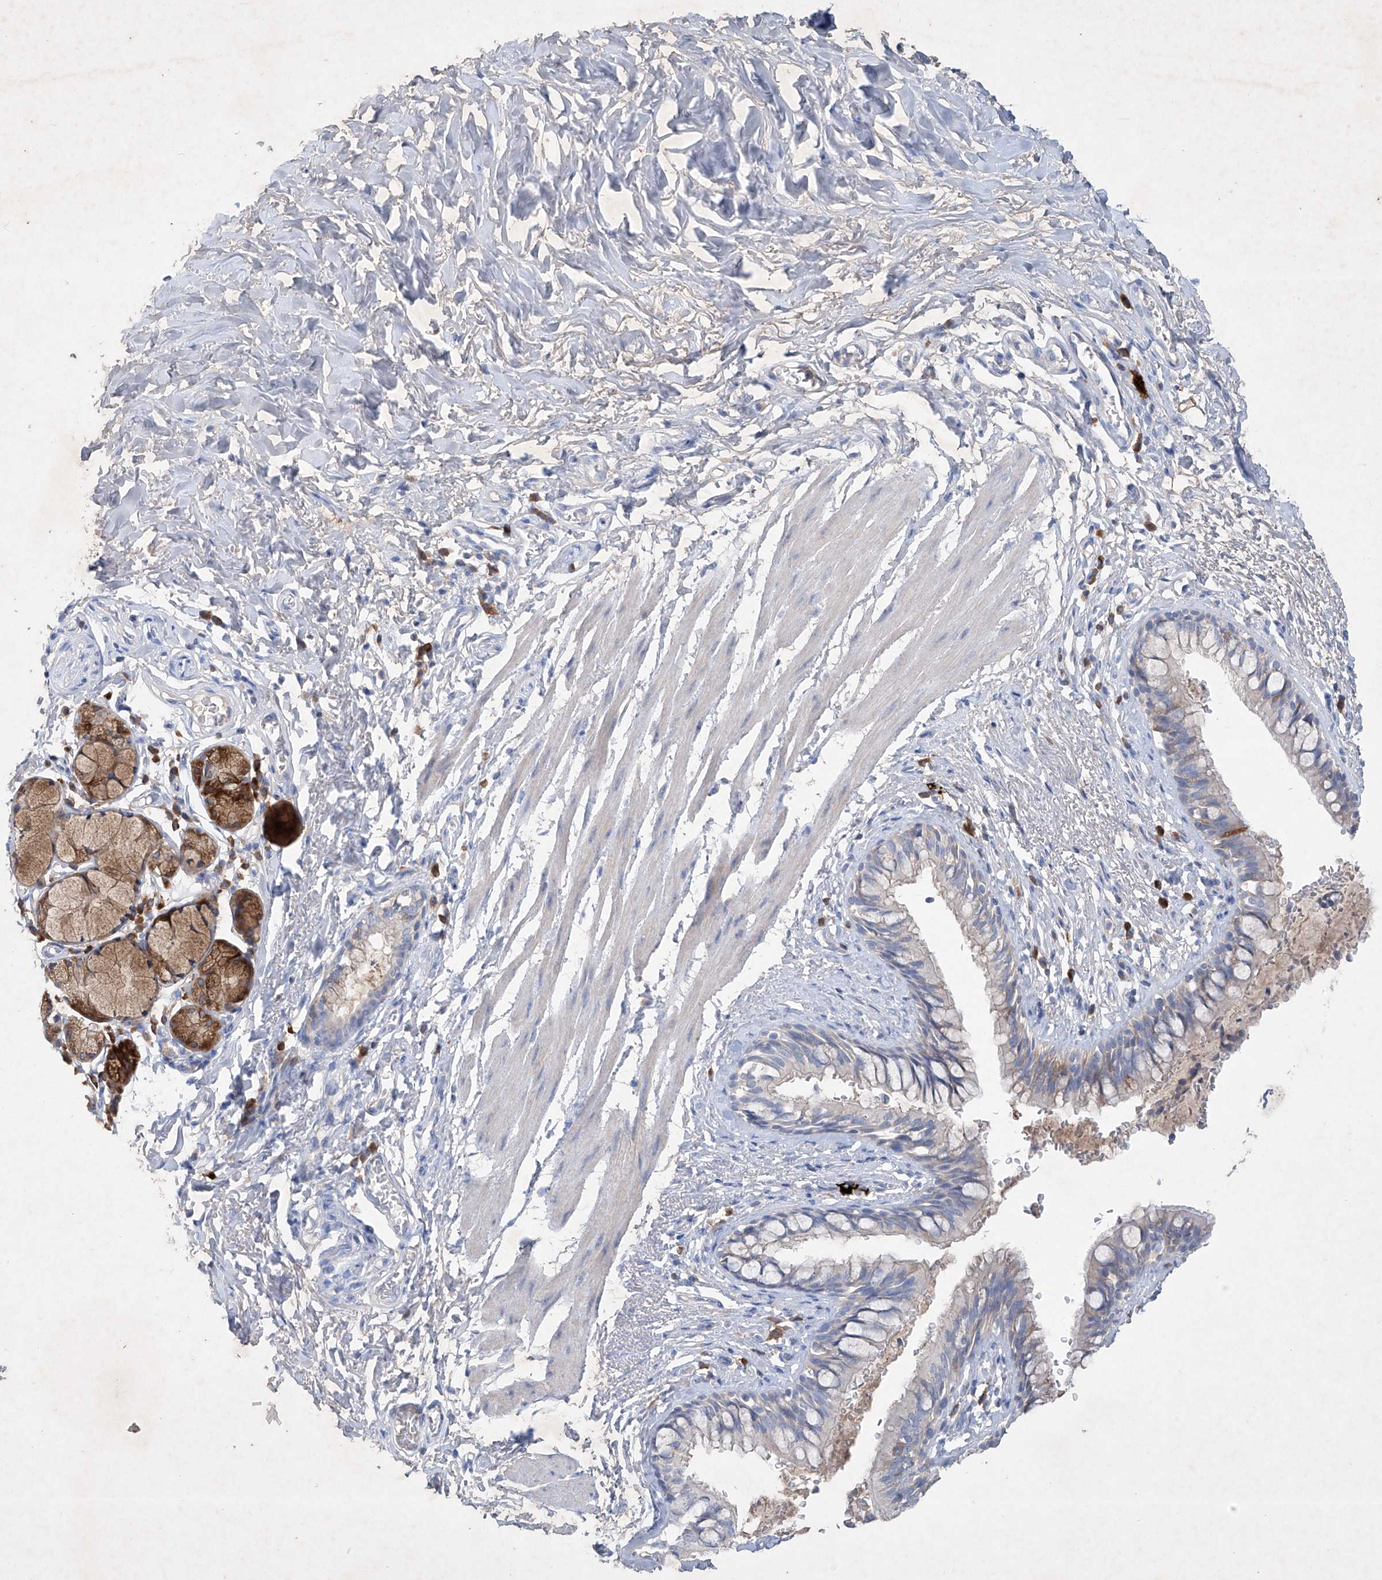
{"staining": {"intensity": "negative", "quantity": "none", "location": "none"}, "tissue": "bronchus", "cell_type": "Respiratory epithelial cells", "image_type": "normal", "snomed": [{"axis": "morphology", "description": "Normal tissue, NOS"}, {"axis": "topography", "description": "Cartilage tissue"}, {"axis": "topography", "description": "Bronchus"}], "caption": "Micrograph shows no protein positivity in respiratory epithelial cells of unremarkable bronchus.", "gene": "ASNS", "patient": {"sex": "female", "age": 36}}